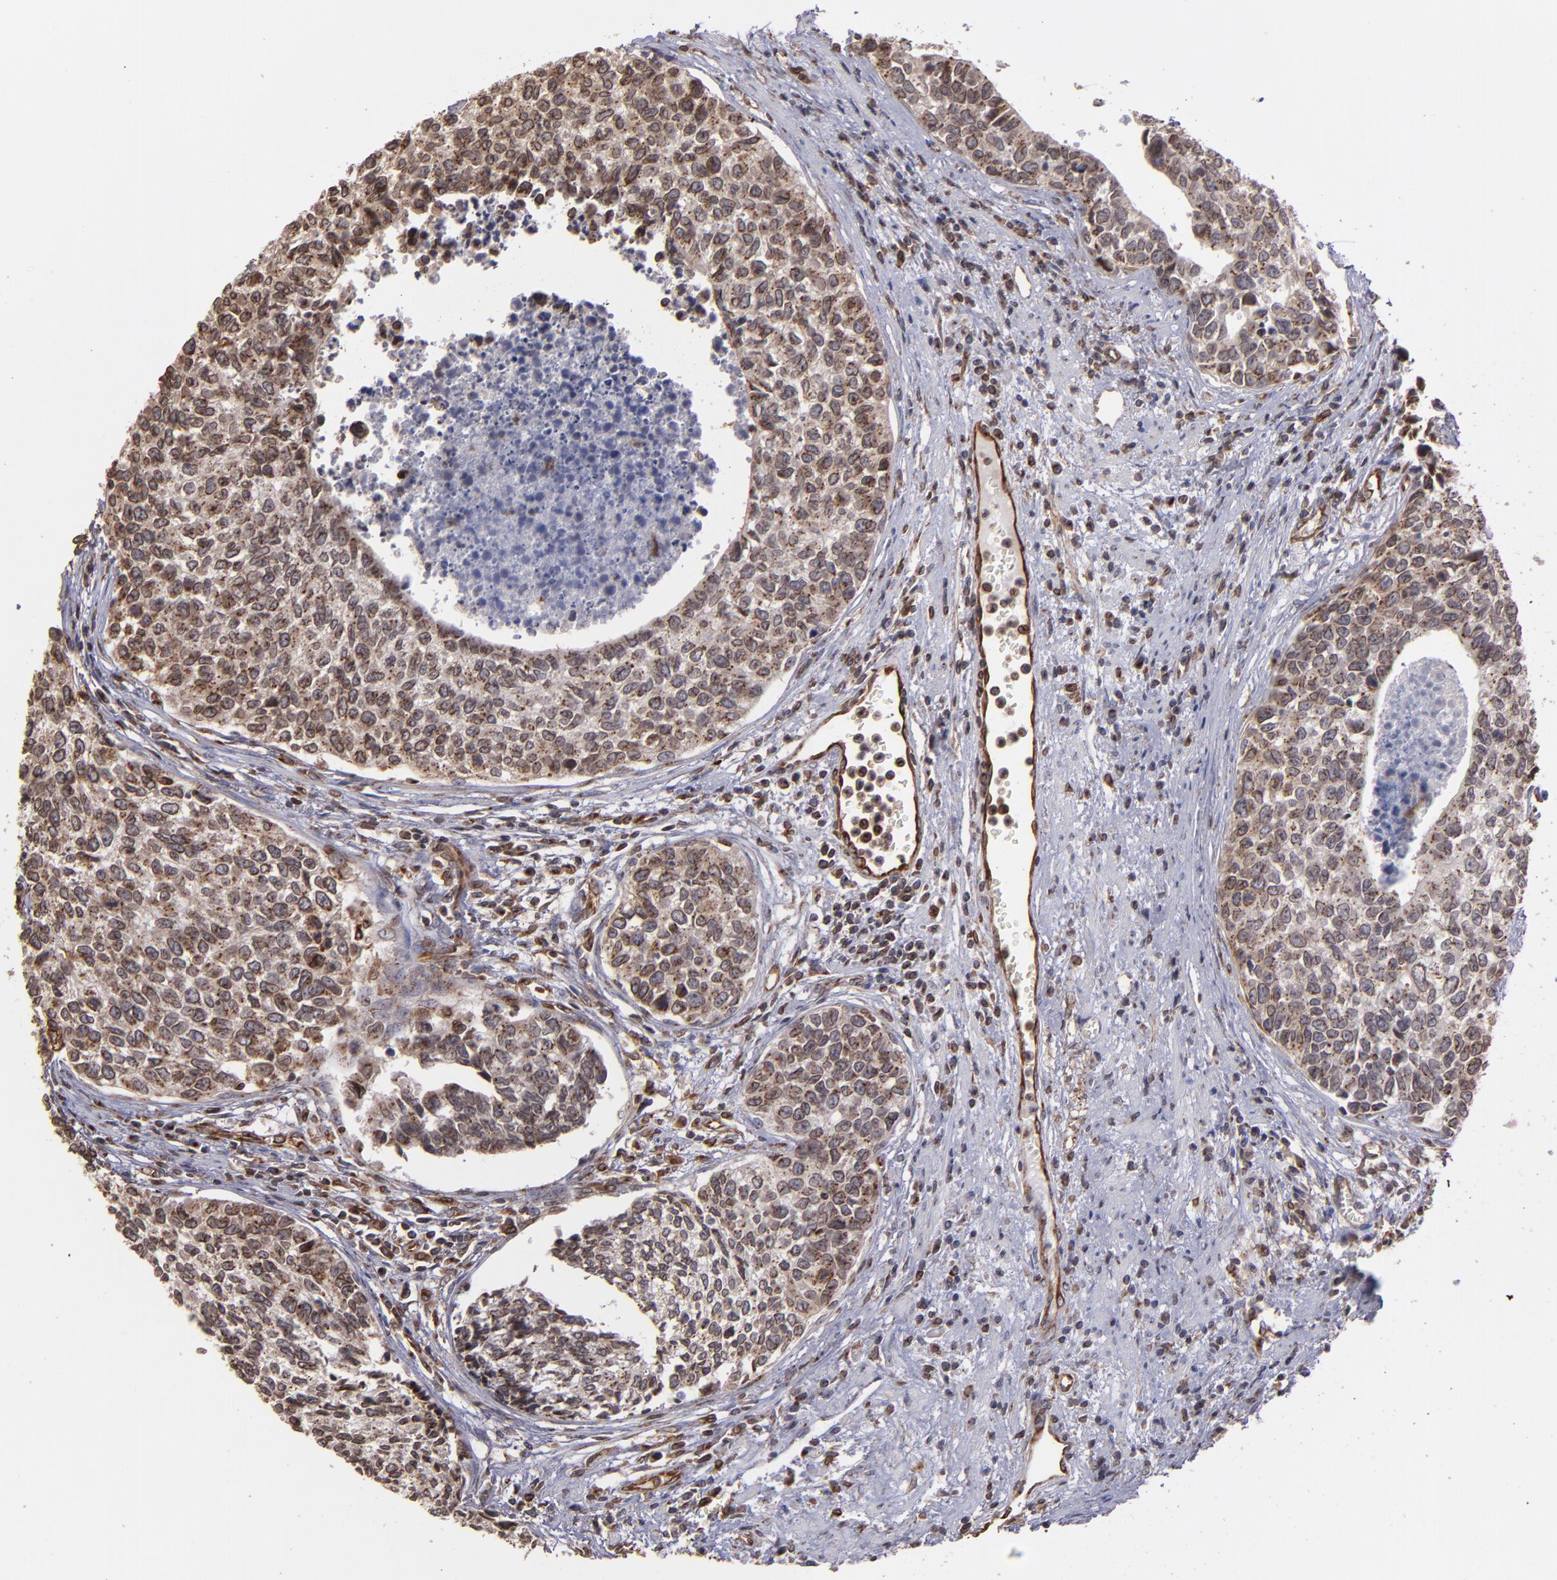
{"staining": {"intensity": "strong", "quantity": ">75%", "location": "cytoplasmic/membranous"}, "tissue": "urothelial cancer", "cell_type": "Tumor cells", "image_type": "cancer", "snomed": [{"axis": "morphology", "description": "Urothelial carcinoma, High grade"}, {"axis": "topography", "description": "Urinary bladder"}], "caption": "A photomicrograph of human high-grade urothelial carcinoma stained for a protein reveals strong cytoplasmic/membranous brown staining in tumor cells.", "gene": "TRIP11", "patient": {"sex": "male", "age": 81}}